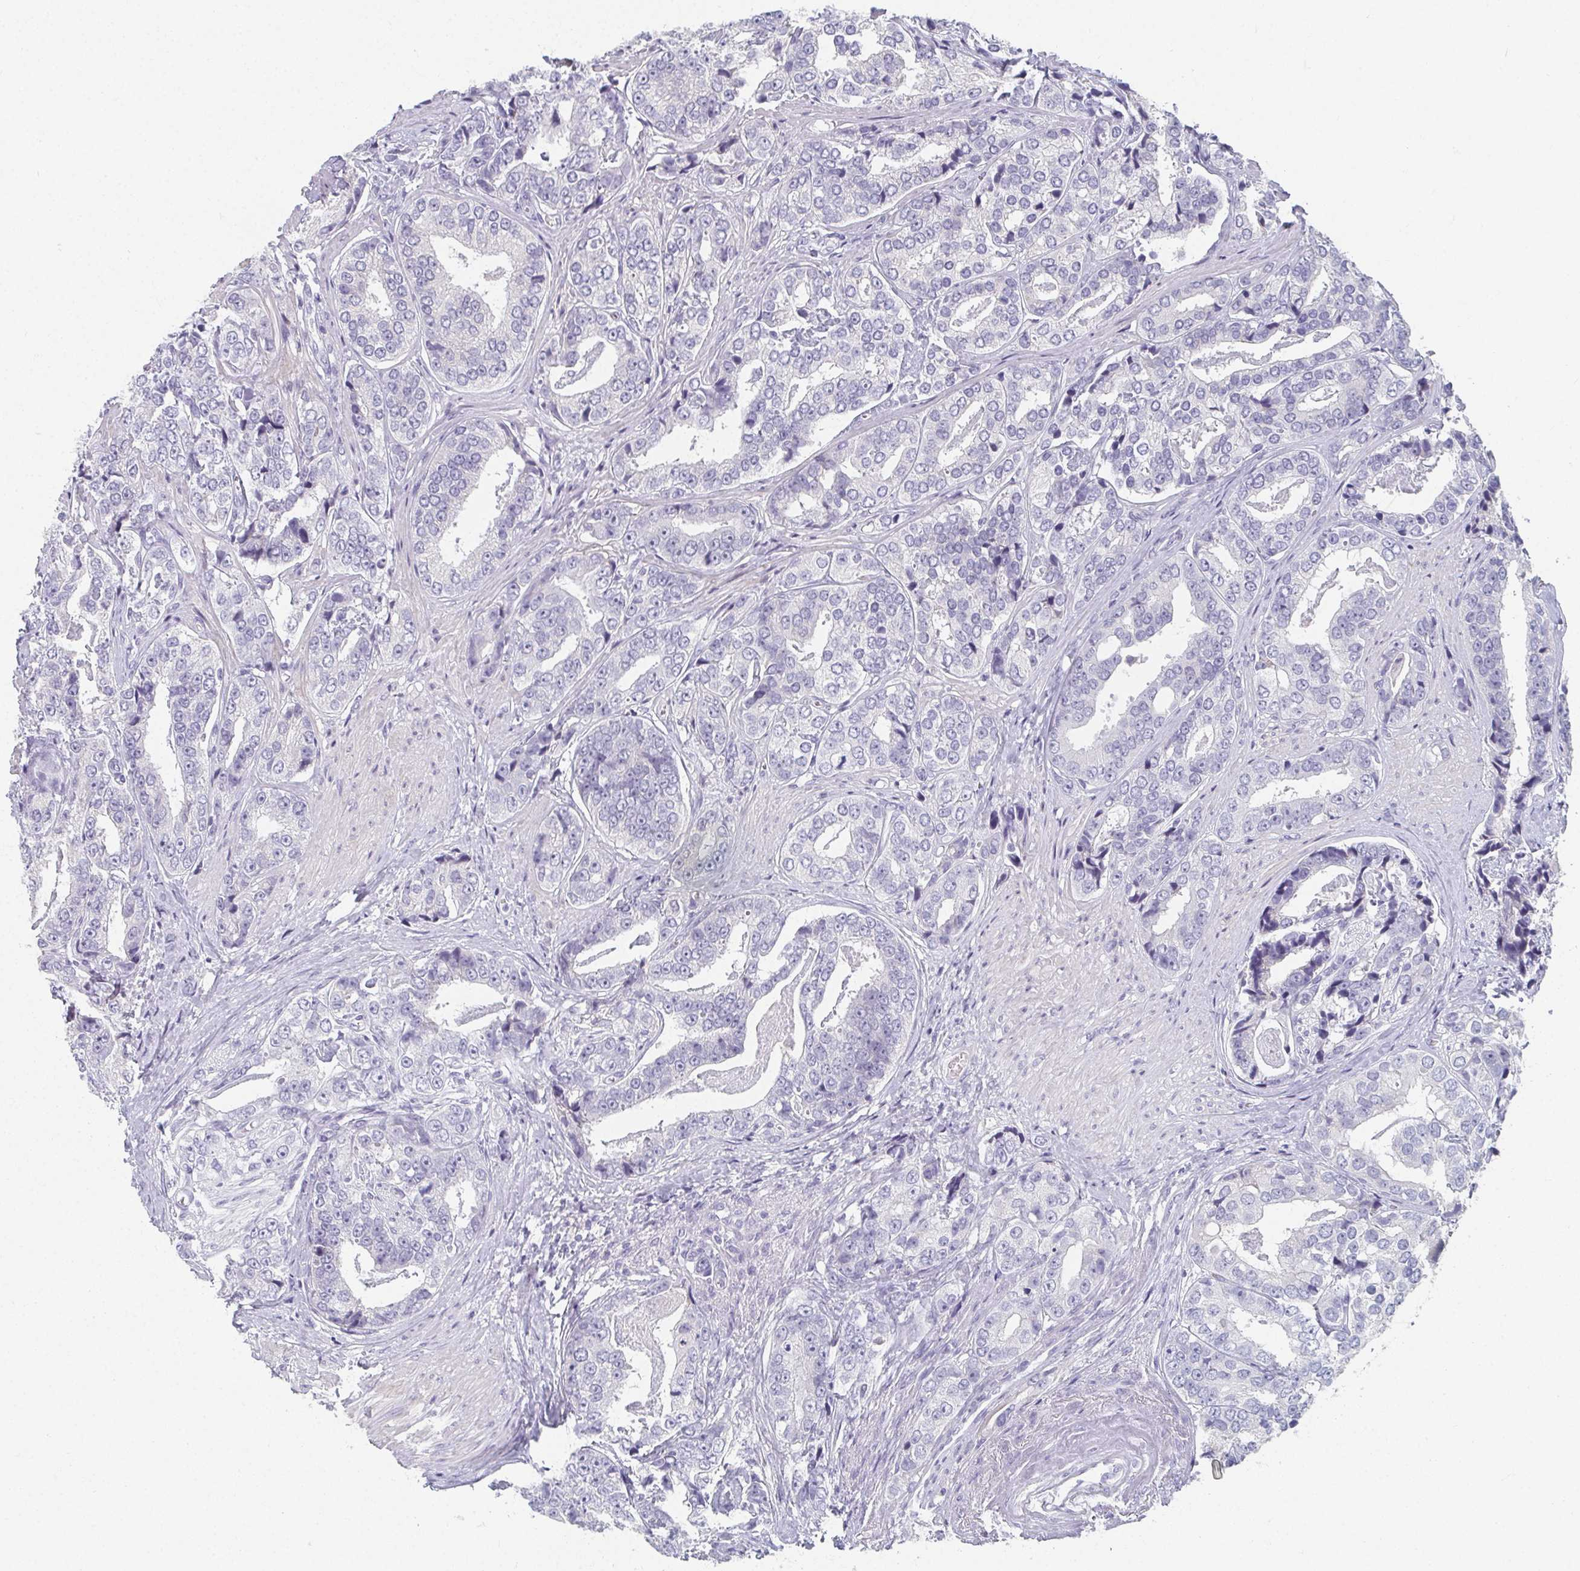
{"staining": {"intensity": "negative", "quantity": "none", "location": "none"}, "tissue": "prostate cancer", "cell_type": "Tumor cells", "image_type": "cancer", "snomed": [{"axis": "morphology", "description": "Adenocarcinoma, High grade"}, {"axis": "topography", "description": "Prostate"}], "caption": "Immunohistochemistry (IHC) of human adenocarcinoma (high-grade) (prostate) exhibits no expression in tumor cells.", "gene": "CAMKV", "patient": {"sex": "male", "age": 71}}